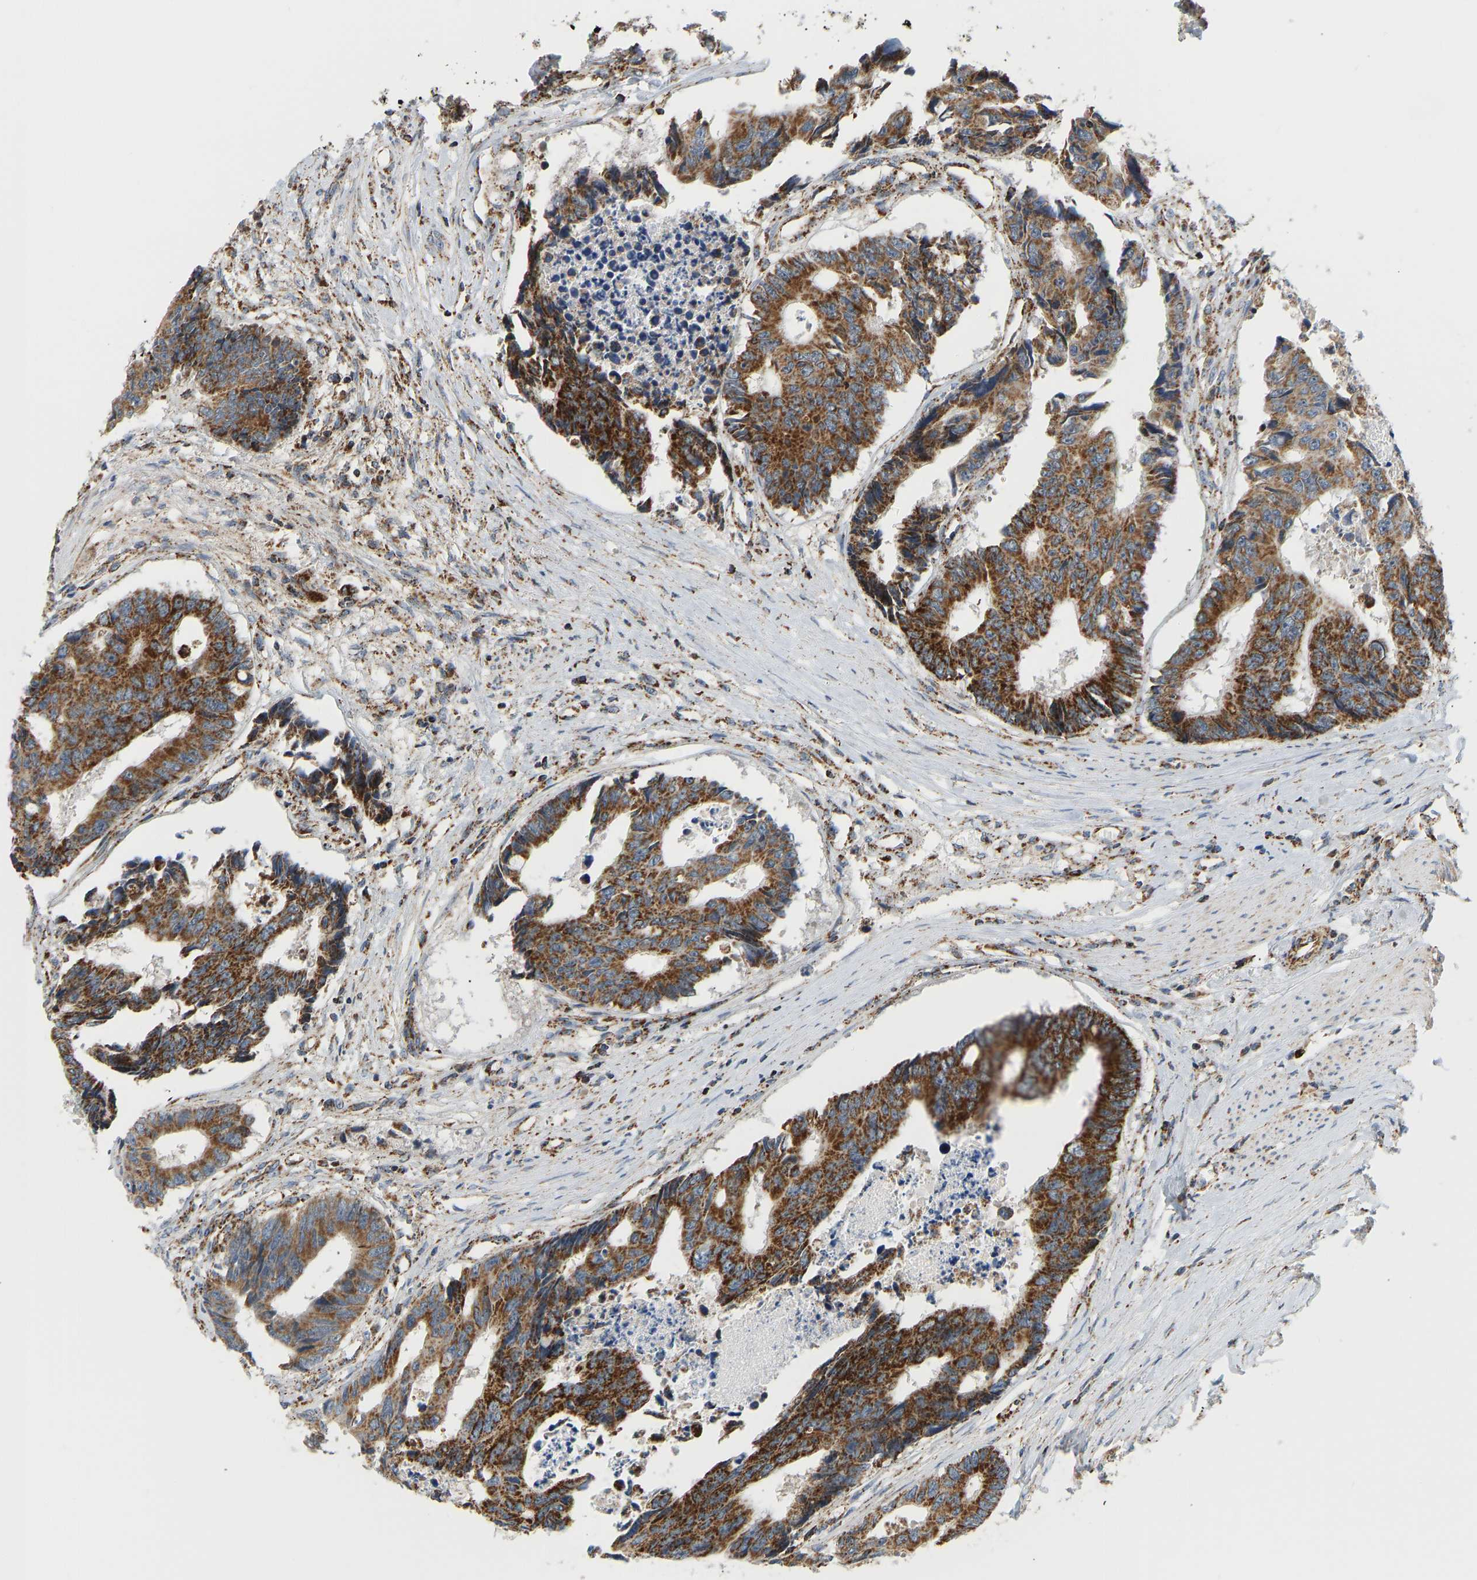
{"staining": {"intensity": "strong", "quantity": ">75%", "location": "cytoplasmic/membranous"}, "tissue": "colorectal cancer", "cell_type": "Tumor cells", "image_type": "cancer", "snomed": [{"axis": "morphology", "description": "Adenocarcinoma, NOS"}, {"axis": "topography", "description": "Rectum"}], "caption": "IHC staining of colorectal cancer (adenocarcinoma), which reveals high levels of strong cytoplasmic/membranous staining in approximately >75% of tumor cells indicating strong cytoplasmic/membranous protein staining. The staining was performed using DAB (3,3'-diaminobenzidine) (brown) for protein detection and nuclei were counterstained in hematoxylin (blue).", "gene": "GPSM2", "patient": {"sex": "male", "age": 84}}